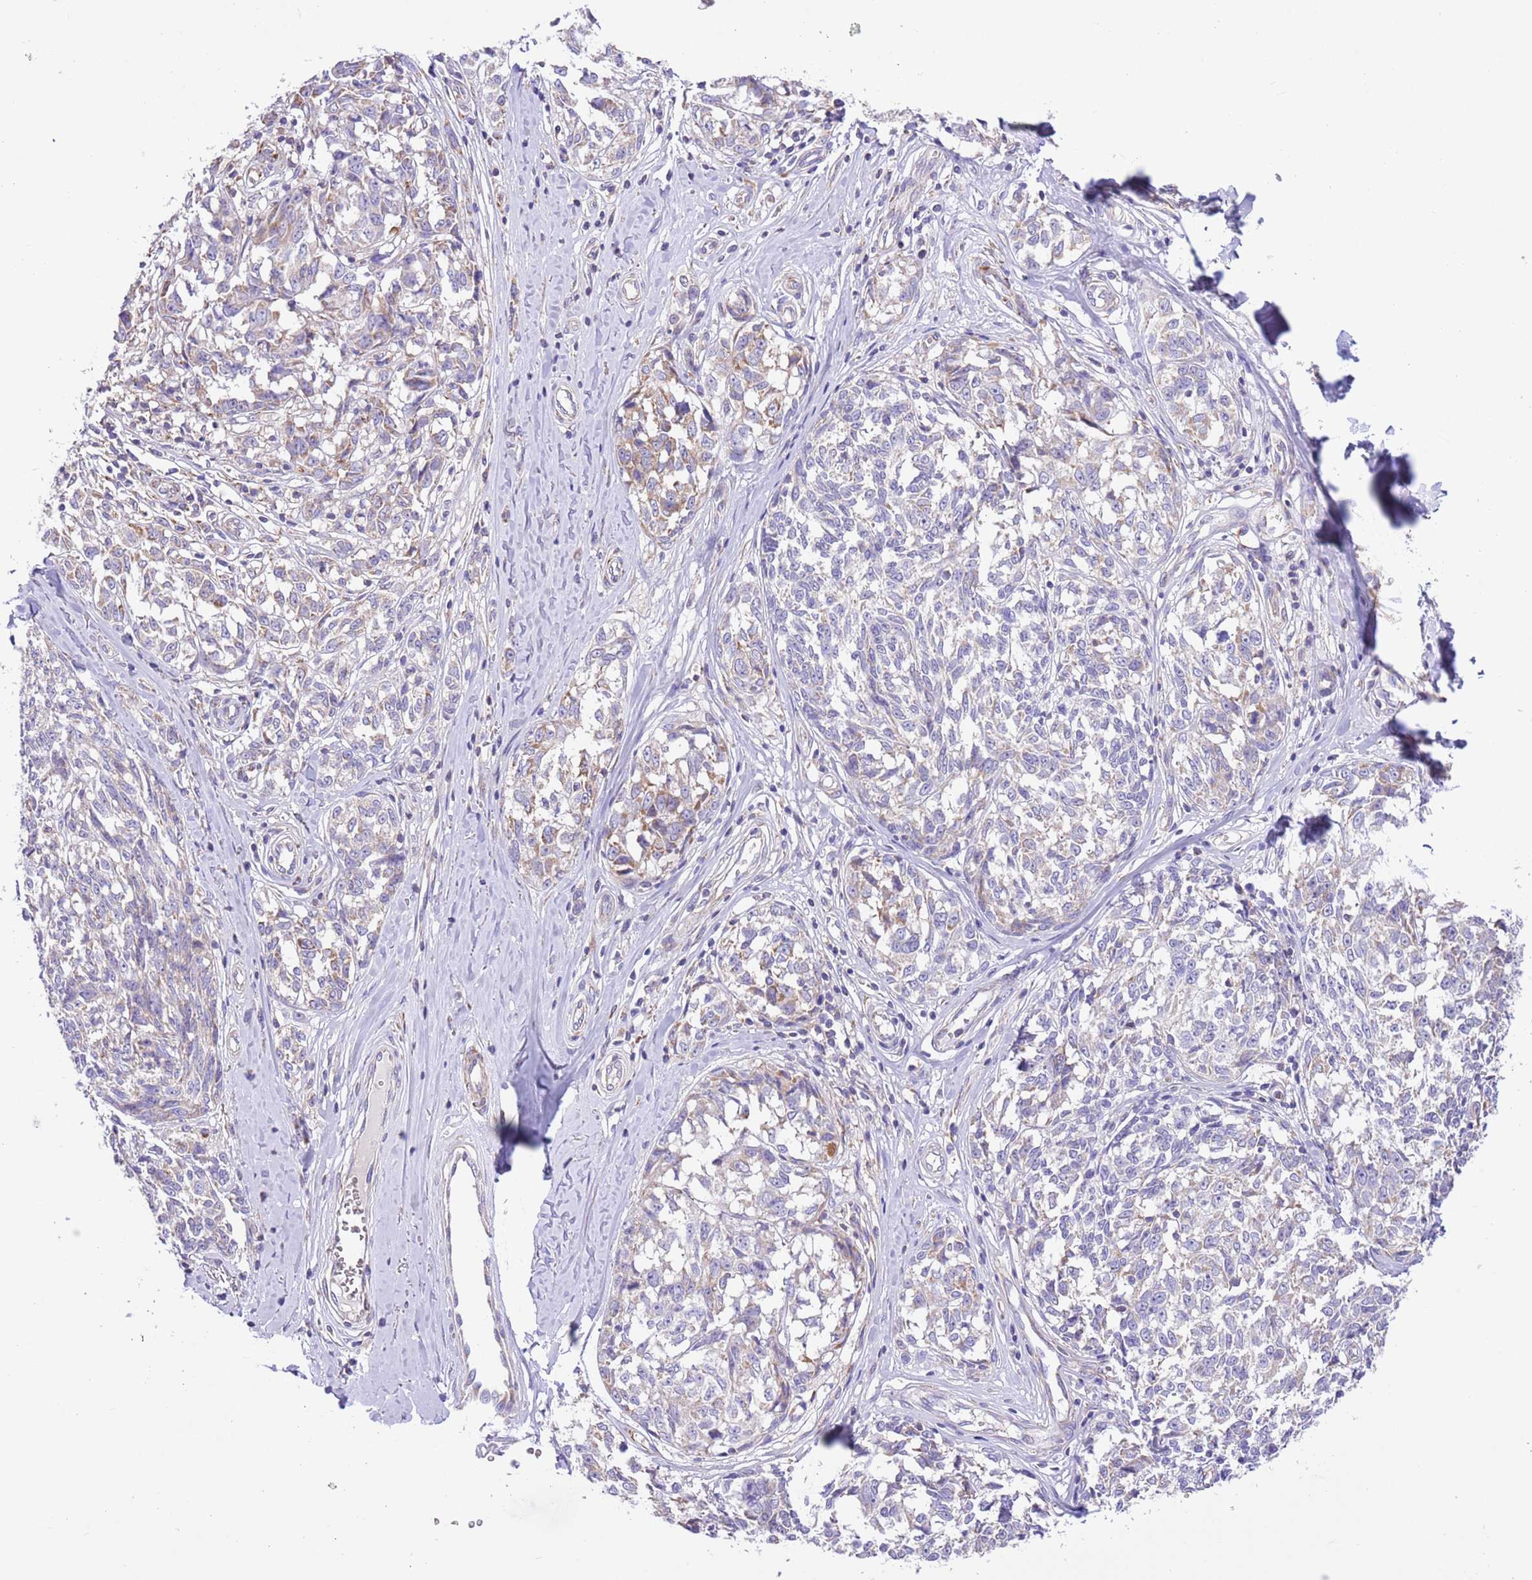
{"staining": {"intensity": "weak", "quantity": "<25%", "location": "cytoplasmic/membranous"}, "tissue": "melanoma", "cell_type": "Tumor cells", "image_type": "cancer", "snomed": [{"axis": "morphology", "description": "Normal tissue, NOS"}, {"axis": "morphology", "description": "Malignant melanoma, NOS"}, {"axis": "topography", "description": "Skin"}], "caption": "The histopathology image displays no staining of tumor cells in melanoma.", "gene": "SS18L2", "patient": {"sex": "female", "age": 64}}